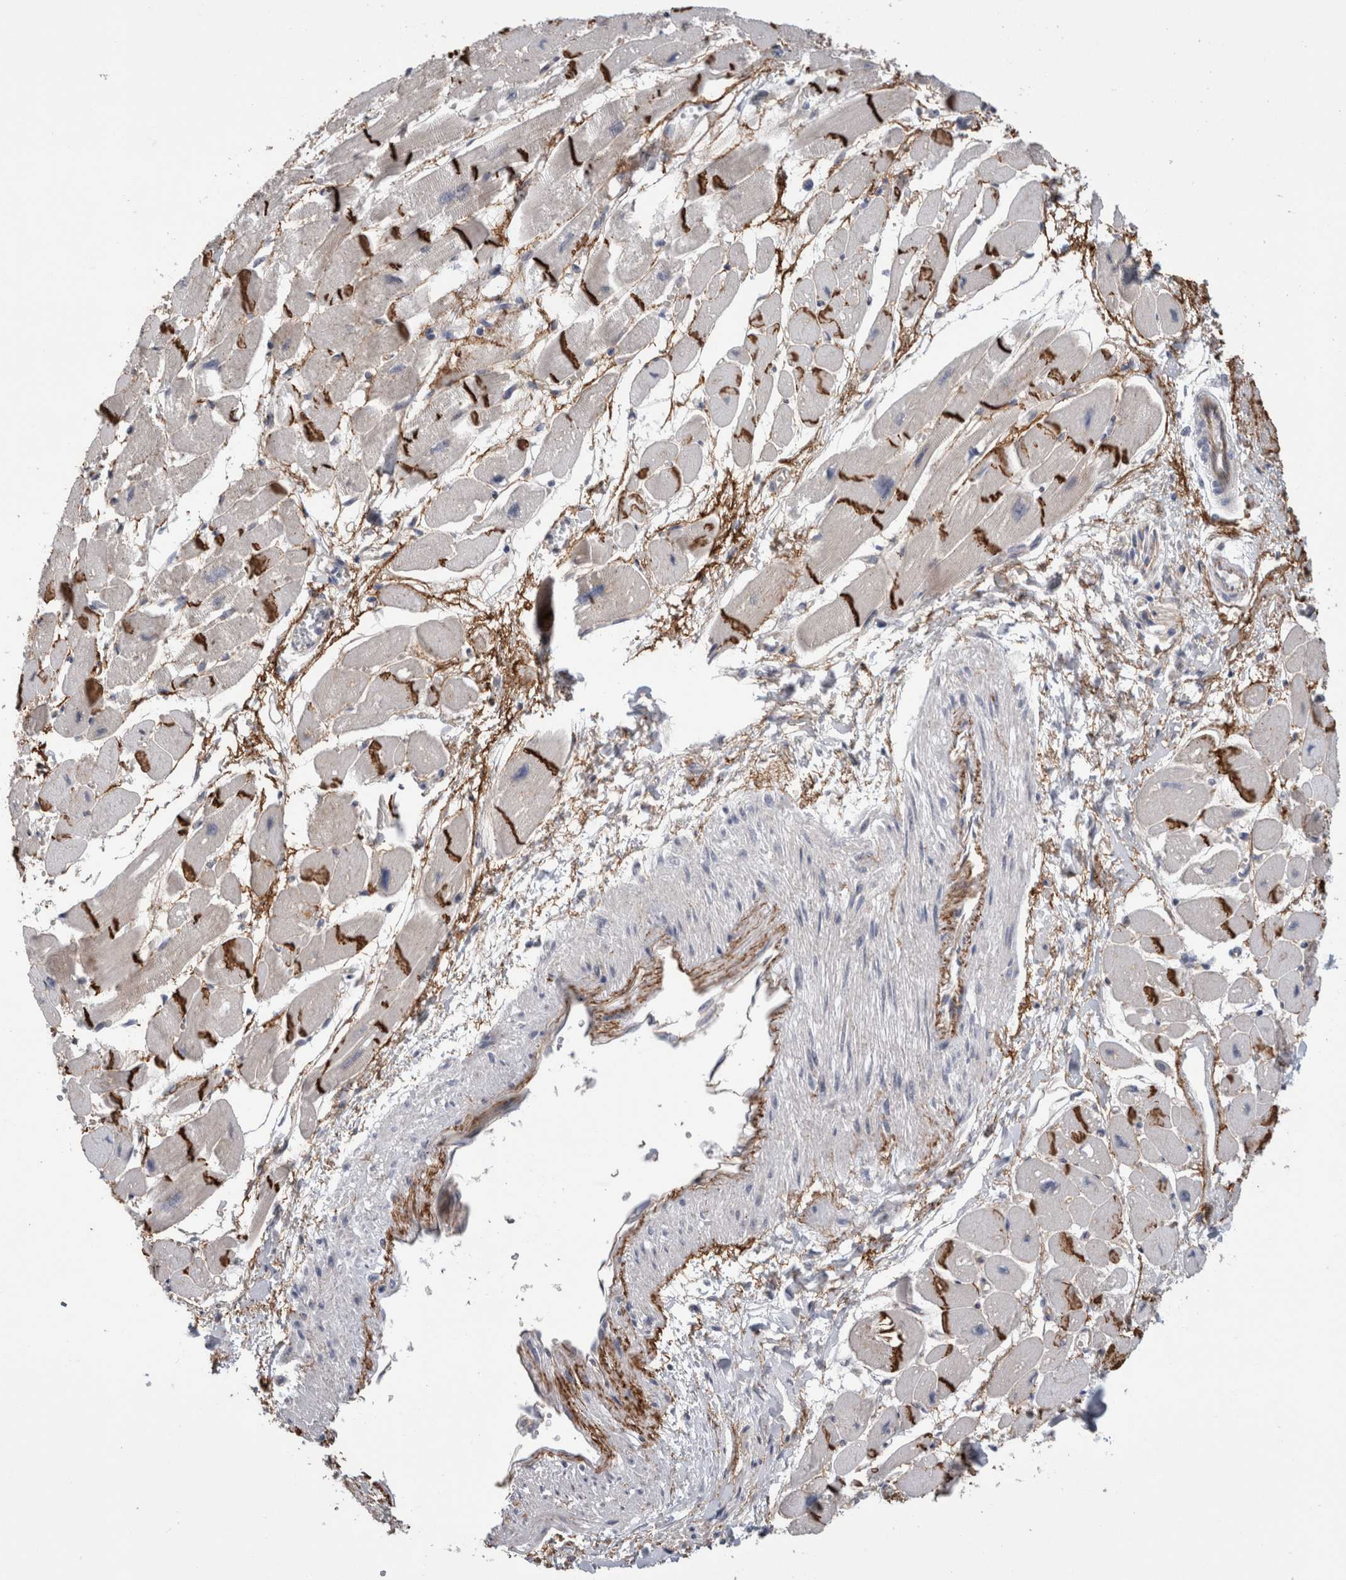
{"staining": {"intensity": "strong", "quantity": ">75%", "location": "cytoplasmic/membranous"}, "tissue": "heart muscle", "cell_type": "Cardiomyocytes", "image_type": "normal", "snomed": [{"axis": "morphology", "description": "Normal tissue, NOS"}, {"axis": "topography", "description": "Heart"}], "caption": "High-power microscopy captured an immunohistochemistry photomicrograph of unremarkable heart muscle, revealing strong cytoplasmic/membranous staining in approximately >75% of cardiomyocytes.", "gene": "TAFA5", "patient": {"sex": "female", "age": 54}}